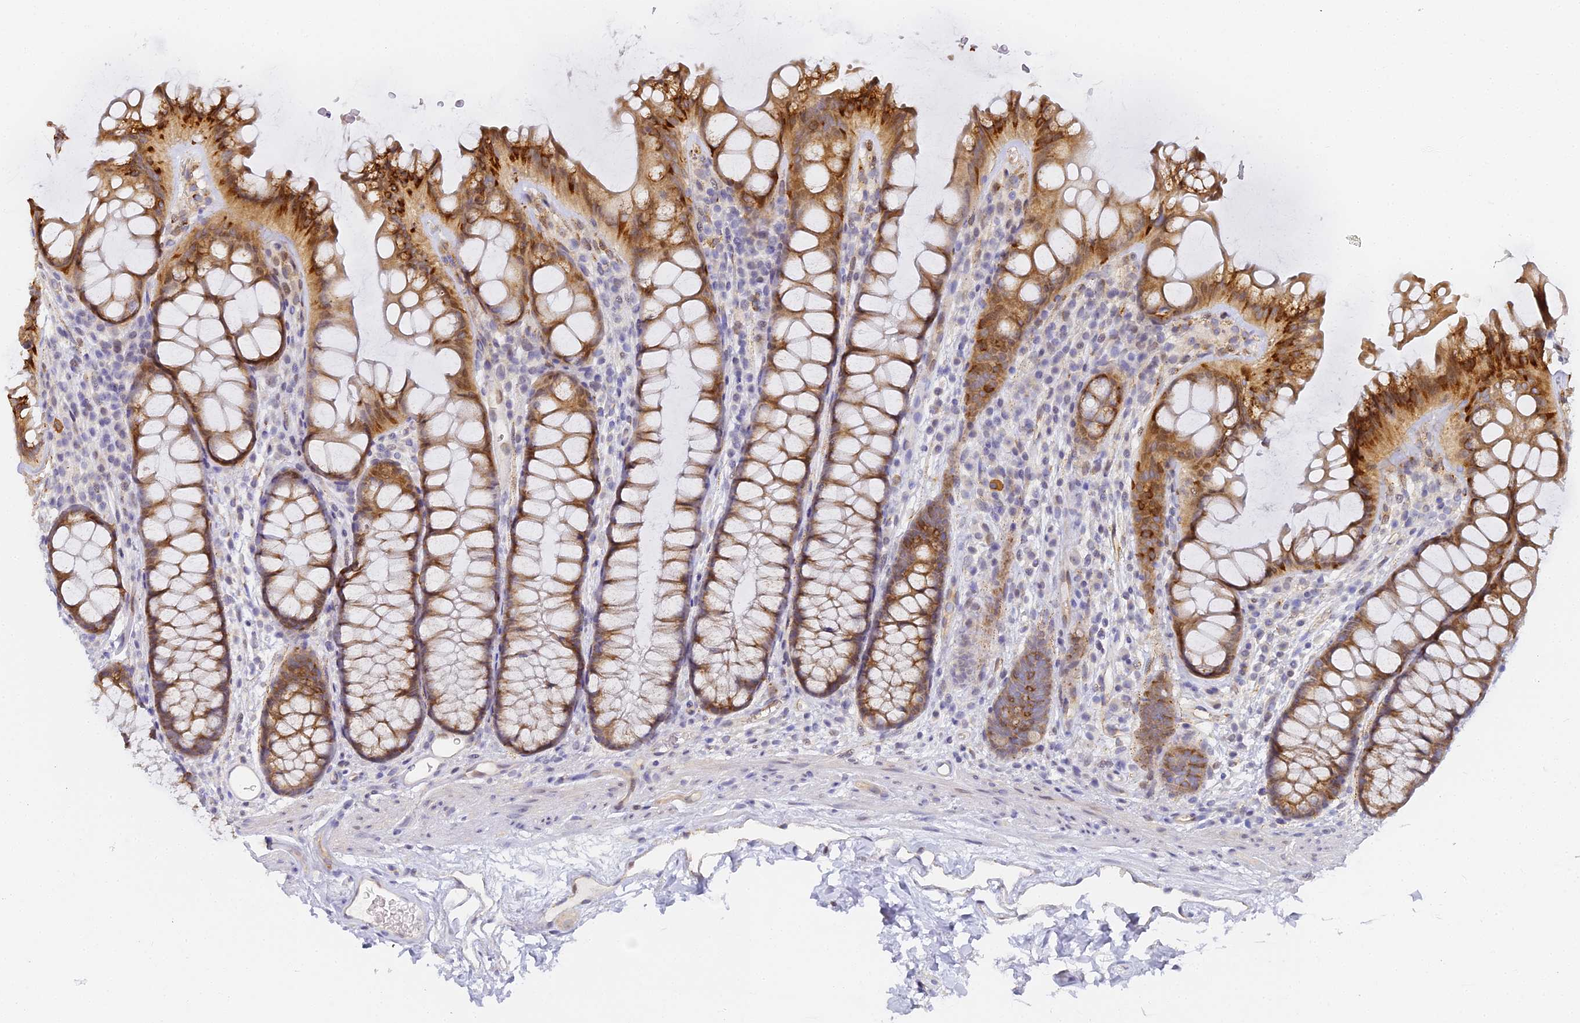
{"staining": {"intensity": "weak", "quantity": ">75%", "location": "cytoplasmic/membranous"}, "tissue": "colon", "cell_type": "Endothelial cells", "image_type": "normal", "snomed": [{"axis": "morphology", "description": "Normal tissue, NOS"}, {"axis": "topography", "description": "Colon"}], "caption": "Immunohistochemistry staining of unremarkable colon, which displays low levels of weak cytoplasmic/membranous expression in approximately >75% of endothelial cells indicating weak cytoplasmic/membranous protein staining. The staining was performed using DAB (3,3'-diaminobenzidine) (brown) for protein detection and nuclei were counterstained in hematoxylin (blue).", "gene": "GJA1", "patient": {"sex": "female", "age": 82}}